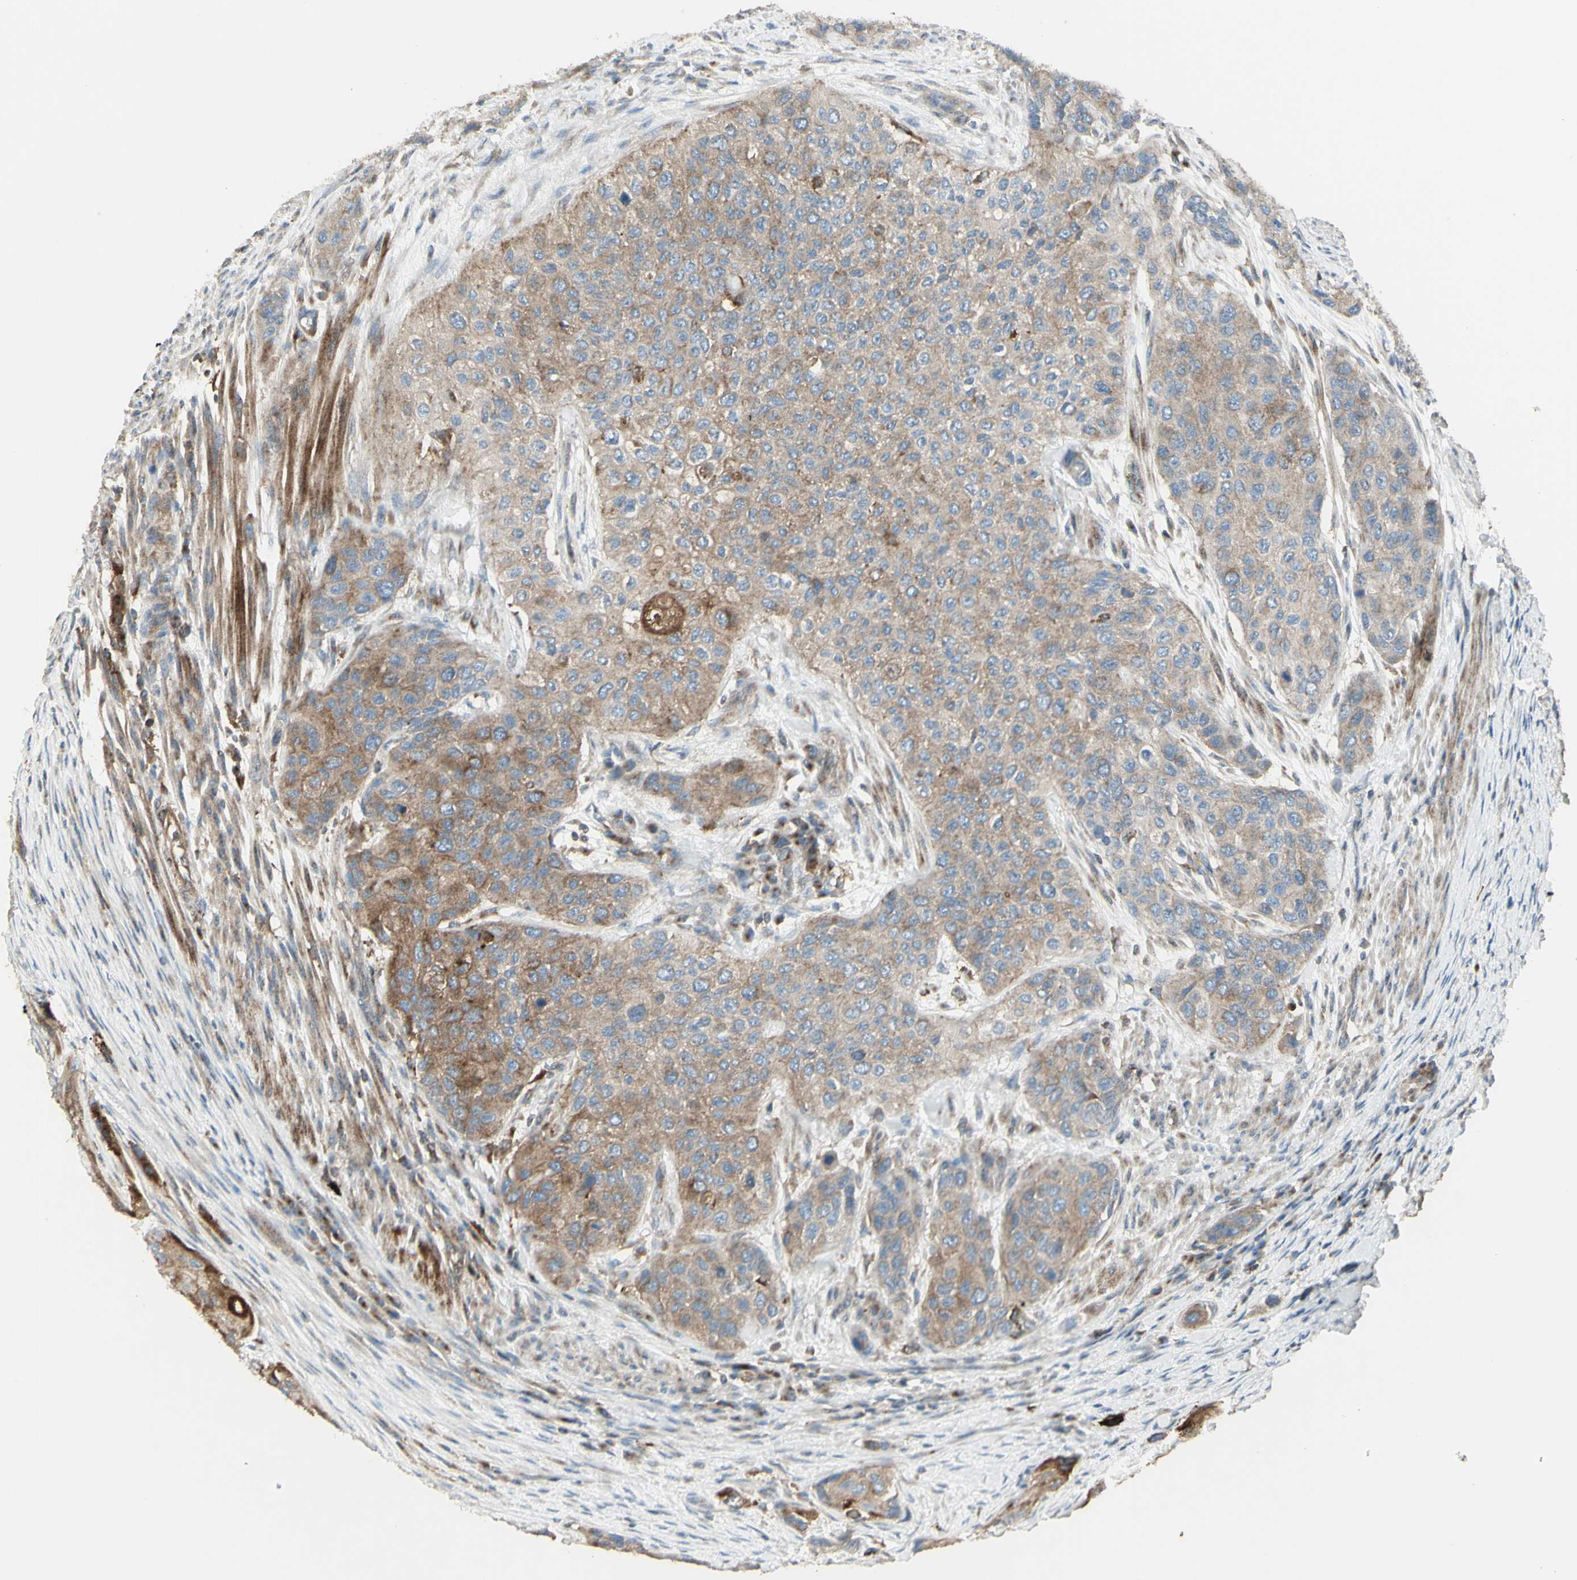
{"staining": {"intensity": "moderate", "quantity": ">75%", "location": "cytoplasmic/membranous"}, "tissue": "urothelial cancer", "cell_type": "Tumor cells", "image_type": "cancer", "snomed": [{"axis": "morphology", "description": "Urothelial carcinoma, High grade"}, {"axis": "topography", "description": "Urinary bladder"}], "caption": "Protein expression analysis of urothelial cancer exhibits moderate cytoplasmic/membranous expression in about >75% of tumor cells.", "gene": "NAPA", "patient": {"sex": "female", "age": 56}}